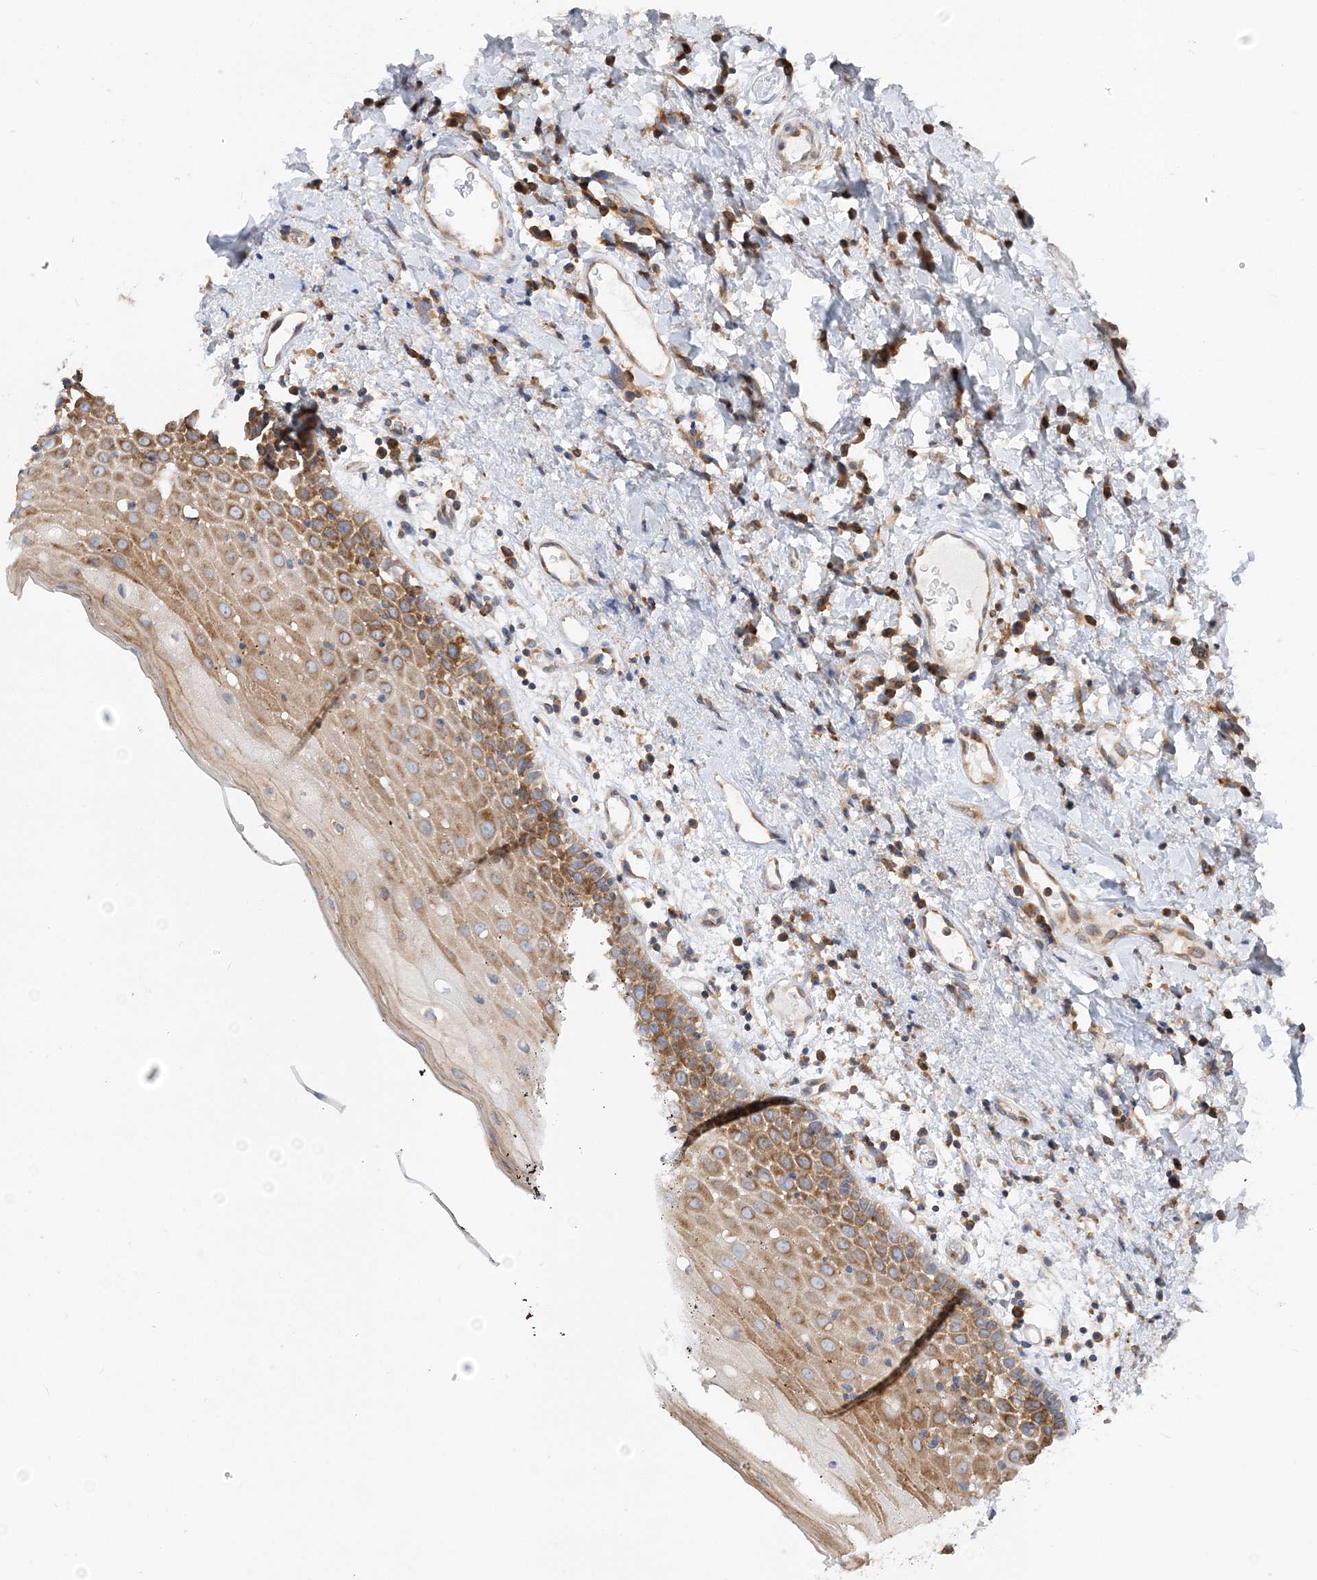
{"staining": {"intensity": "moderate", "quantity": ">75%", "location": "cytoplasmic/membranous"}, "tissue": "oral mucosa", "cell_type": "Squamous epithelial cells", "image_type": "normal", "snomed": [{"axis": "morphology", "description": "Normal tissue, NOS"}, {"axis": "topography", "description": "Oral tissue"}], "caption": "A brown stain shows moderate cytoplasmic/membranous positivity of a protein in squamous epithelial cells of normal human oral mucosa. (Brightfield microscopy of DAB IHC at high magnification).", "gene": "LARP4B", "patient": {"sex": "male", "age": 74}}